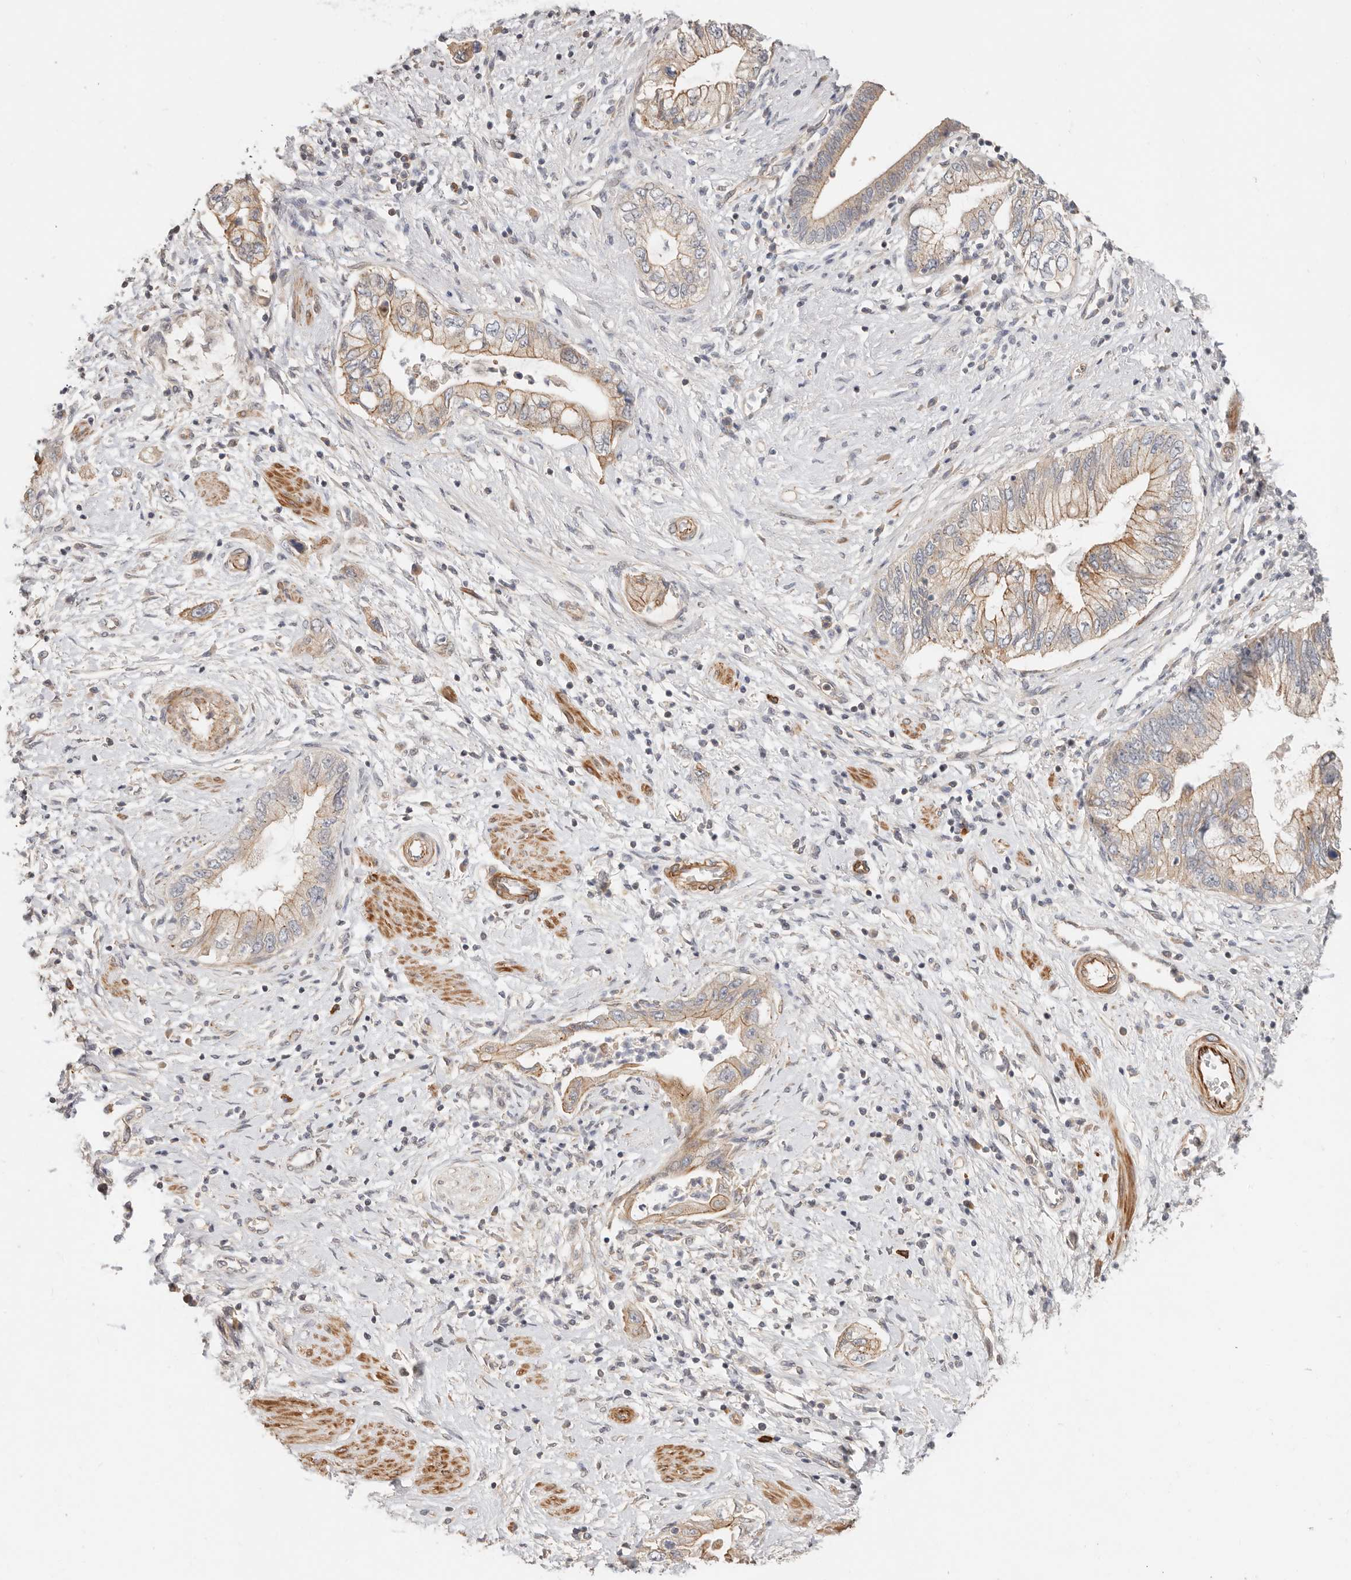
{"staining": {"intensity": "weak", "quantity": ">75%", "location": "cytoplasmic/membranous"}, "tissue": "pancreatic cancer", "cell_type": "Tumor cells", "image_type": "cancer", "snomed": [{"axis": "morphology", "description": "Adenocarcinoma, NOS"}, {"axis": "topography", "description": "Pancreas"}], "caption": "Immunohistochemistry micrograph of human pancreatic adenocarcinoma stained for a protein (brown), which exhibits low levels of weak cytoplasmic/membranous staining in approximately >75% of tumor cells.", "gene": "ZRANB1", "patient": {"sex": "female", "age": 73}}